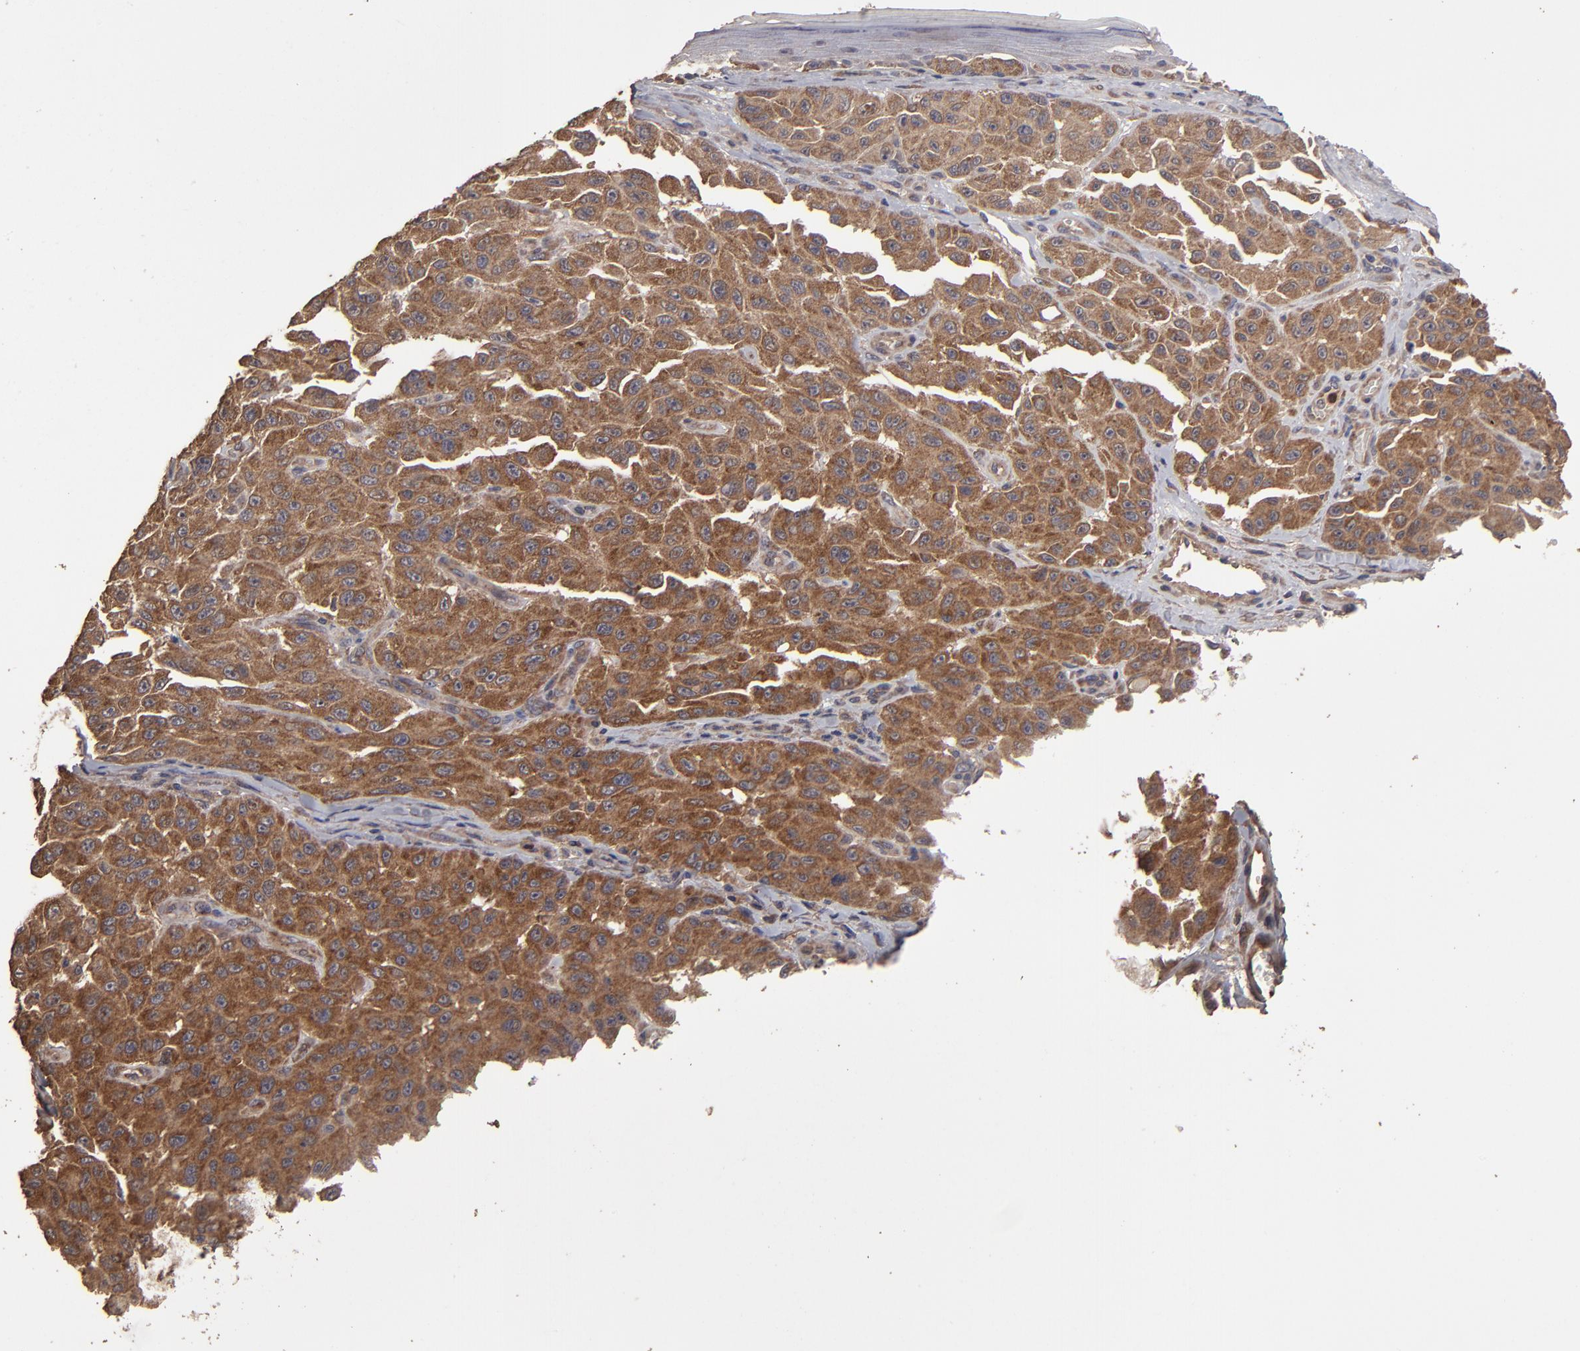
{"staining": {"intensity": "strong", "quantity": ">75%", "location": "cytoplasmic/membranous"}, "tissue": "melanoma", "cell_type": "Tumor cells", "image_type": "cancer", "snomed": [{"axis": "morphology", "description": "Malignant melanoma, NOS"}, {"axis": "topography", "description": "Skin"}], "caption": "Protein analysis of malignant melanoma tissue demonstrates strong cytoplasmic/membranous staining in approximately >75% of tumor cells. (Stains: DAB in brown, nuclei in blue, Microscopy: brightfield microscopy at high magnification).", "gene": "MMP2", "patient": {"sex": "male", "age": 30}}